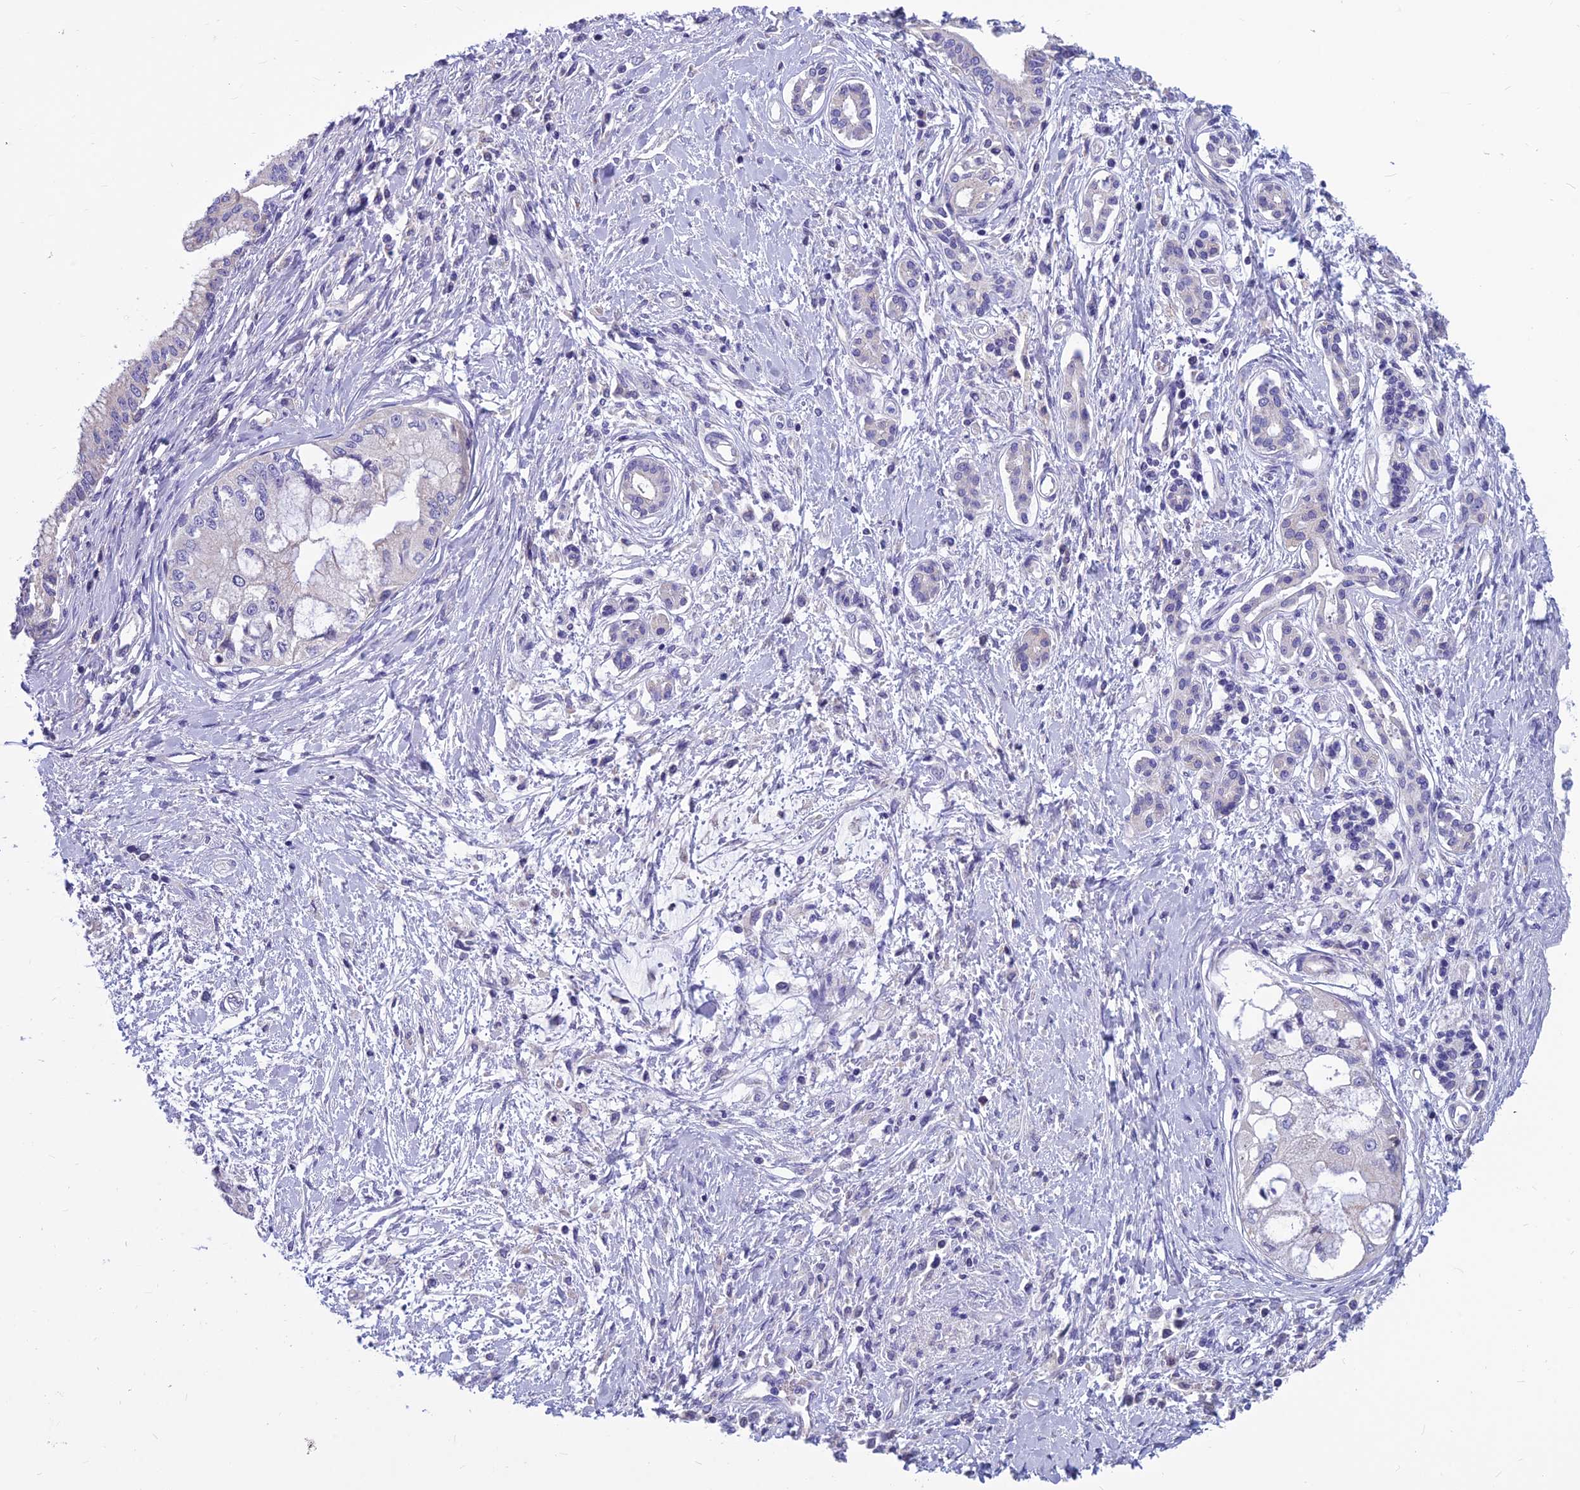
{"staining": {"intensity": "negative", "quantity": "none", "location": "none"}, "tissue": "pancreatic cancer", "cell_type": "Tumor cells", "image_type": "cancer", "snomed": [{"axis": "morphology", "description": "Adenocarcinoma, NOS"}, {"axis": "topography", "description": "Pancreas"}], "caption": "Adenocarcinoma (pancreatic) stained for a protein using immunohistochemistry (IHC) exhibits no positivity tumor cells.", "gene": "BHMT2", "patient": {"sex": "male", "age": 46}}